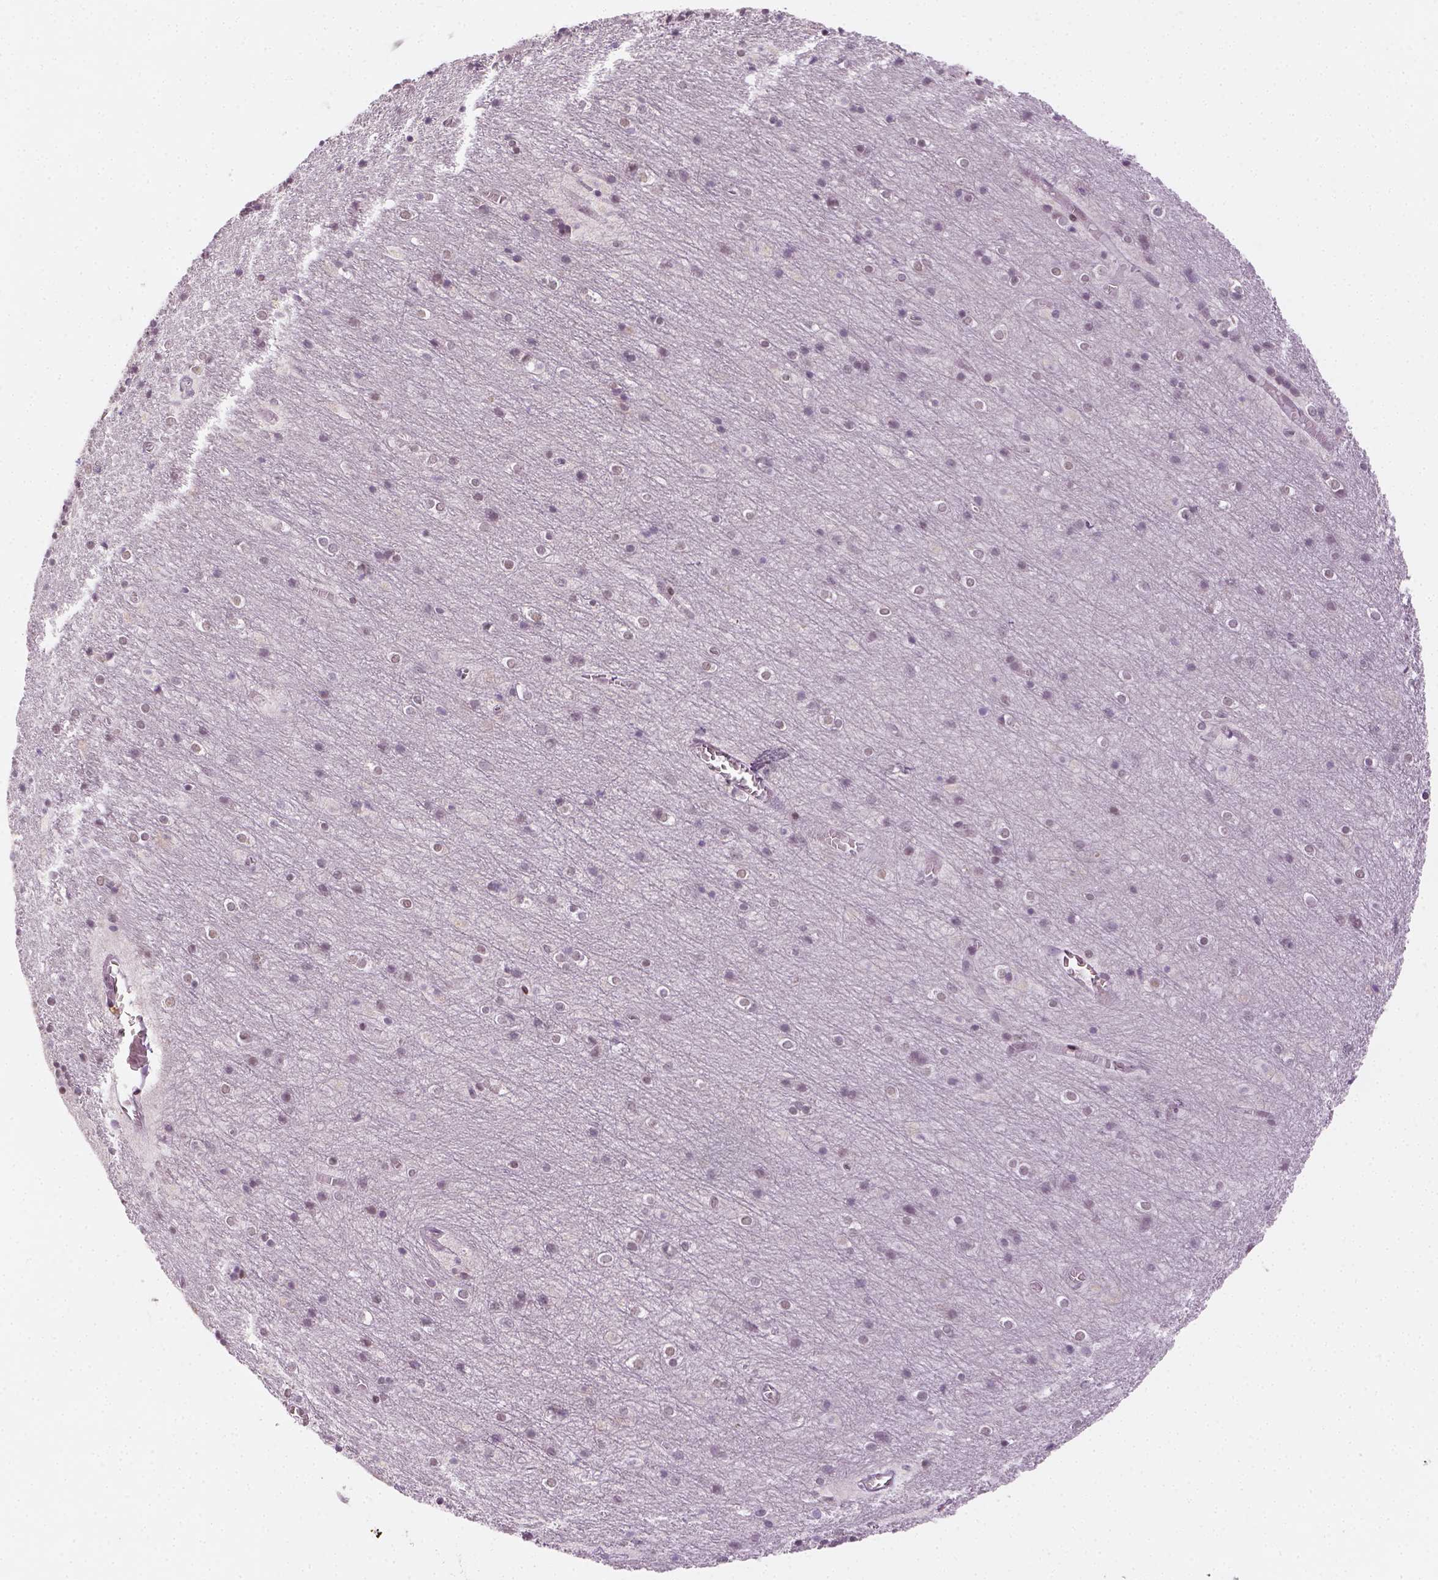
{"staining": {"intensity": "negative", "quantity": "none", "location": "none"}, "tissue": "cerebellum", "cell_type": "Cells in granular layer", "image_type": "normal", "snomed": [{"axis": "morphology", "description": "Normal tissue, NOS"}, {"axis": "topography", "description": "Cerebellum"}], "caption": "DAB (3,3'-diaminobenzidine) immunohistochemical staining of unremarkable human cerebellum shows no significant positivity in cells in granular layer. Brightfield microscopy of IHC stained with DAB (3,3'-diaminobenzidine) (brown) and hematoxylin (blue), captured at high magnification.", "gene": "MAGEB3", "patient": {"sex": "male", "age": 70}}